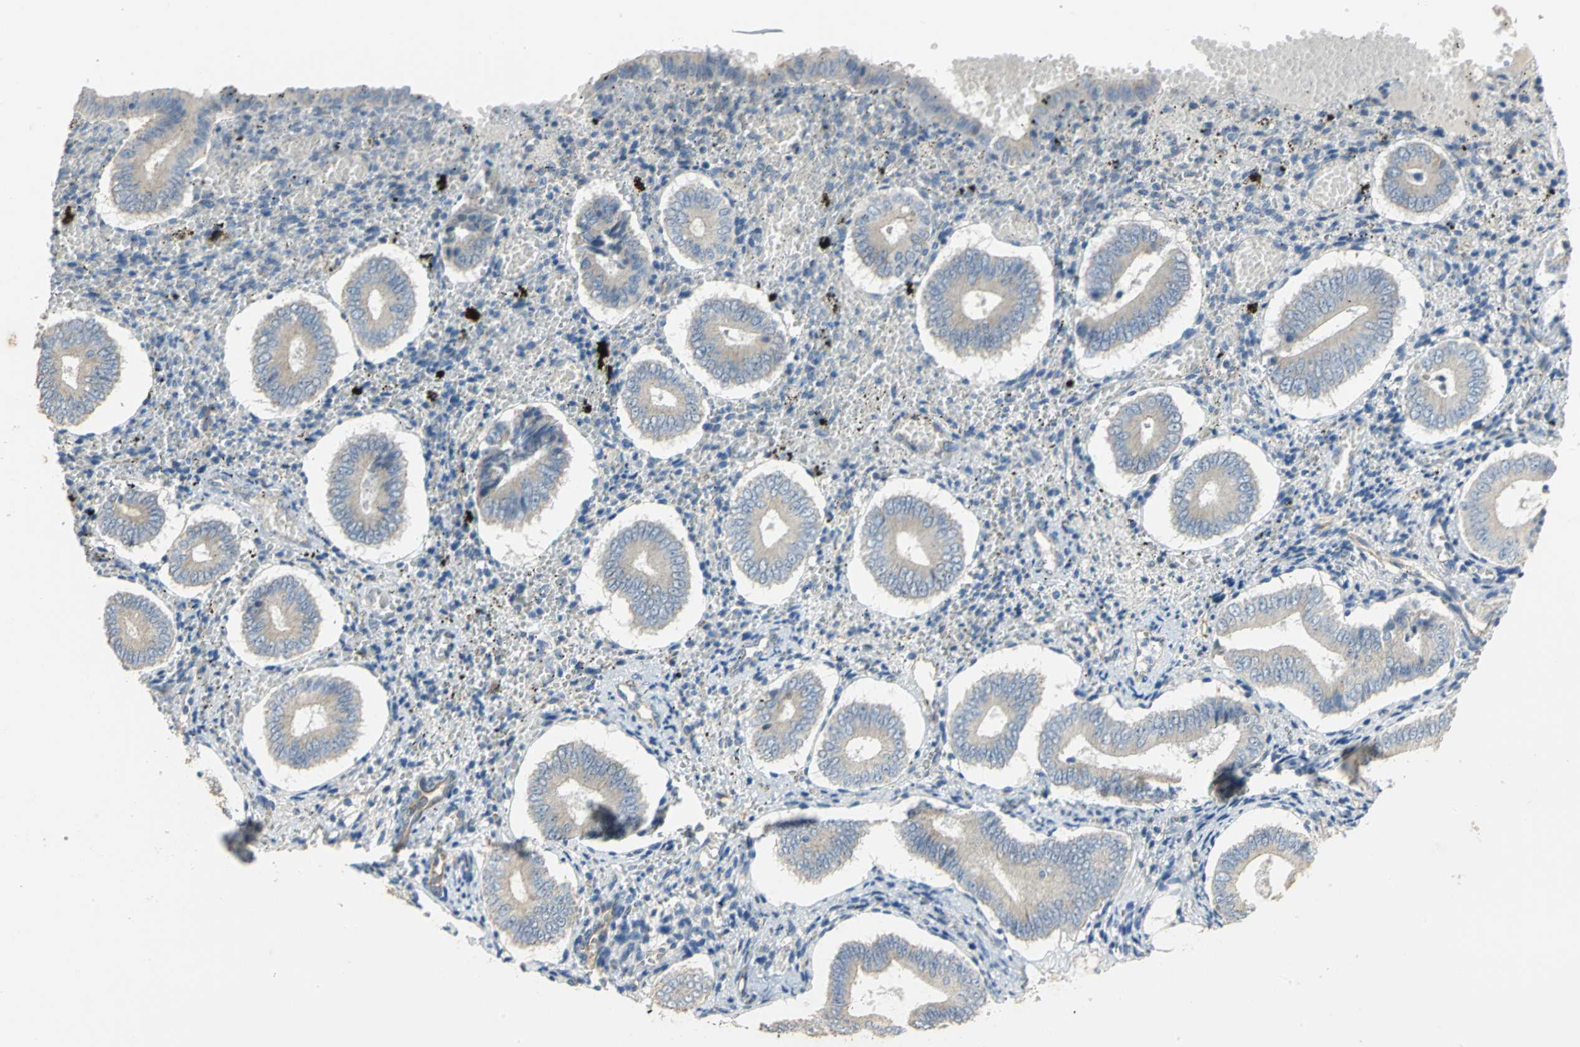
{"staining": {"intensity": "negative", "quantity": "none", "location": "none"}, "tissue": "endometrium", "cell_type": "Cells in endometrial stroma", "image_type": "normal", "snomed": [{"axis": "morphology", "description": "Normal tissue, NOS"}, {"axis": "topography", "description": "Endometrium"}], "caption": "Immunohistochemistry (IHC) image of normal endometrium: human endometrium stained with DAB demonstrates no significant protein expression in cells in endometrial stroma. (Immunohistochemistry (IHC), brightfield microscopy, high magnification).", "gene": "HTR1F", "patient": {"sex": "female", "age": 42}}